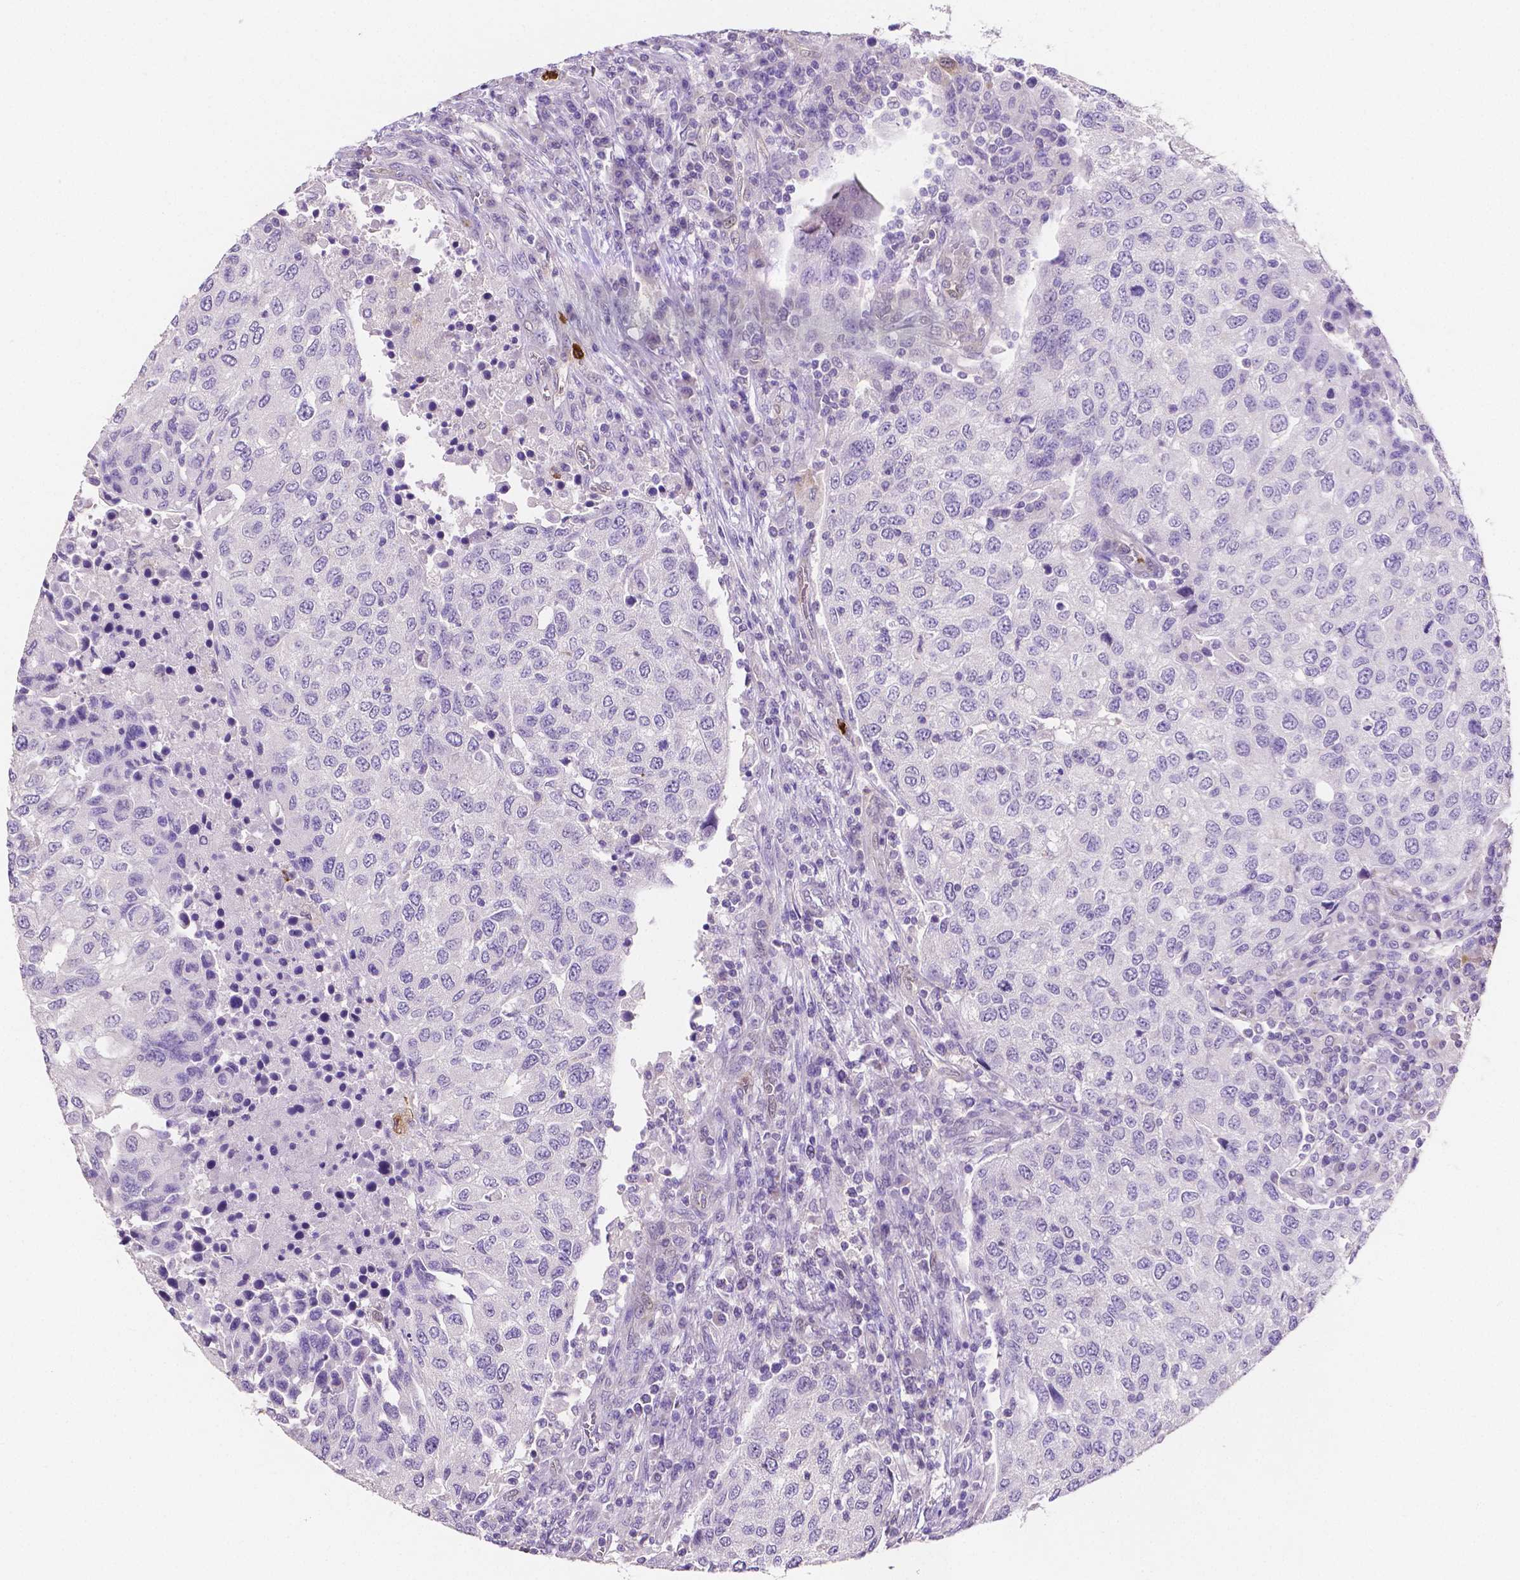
{"staining": {"intensity": "negative", "quantity": "none", "location": "none"}, "tissue": "urothelial cancer", "cell_type": "Tumor cells", "image_type": "cancer", "snomed": [{"axis": "morphology", "description": "Urothelial carcinoma, High grade"}, {"axis": "topography", "description": "Urinary bladder"}], "caption": "This is a micrograph of immunohistochemistry (IHC) staining of urothelial cancer, which shows no staining in tumor cells.", "gene": "MMP9", "patient": {"sex": "female", "age": 78}}